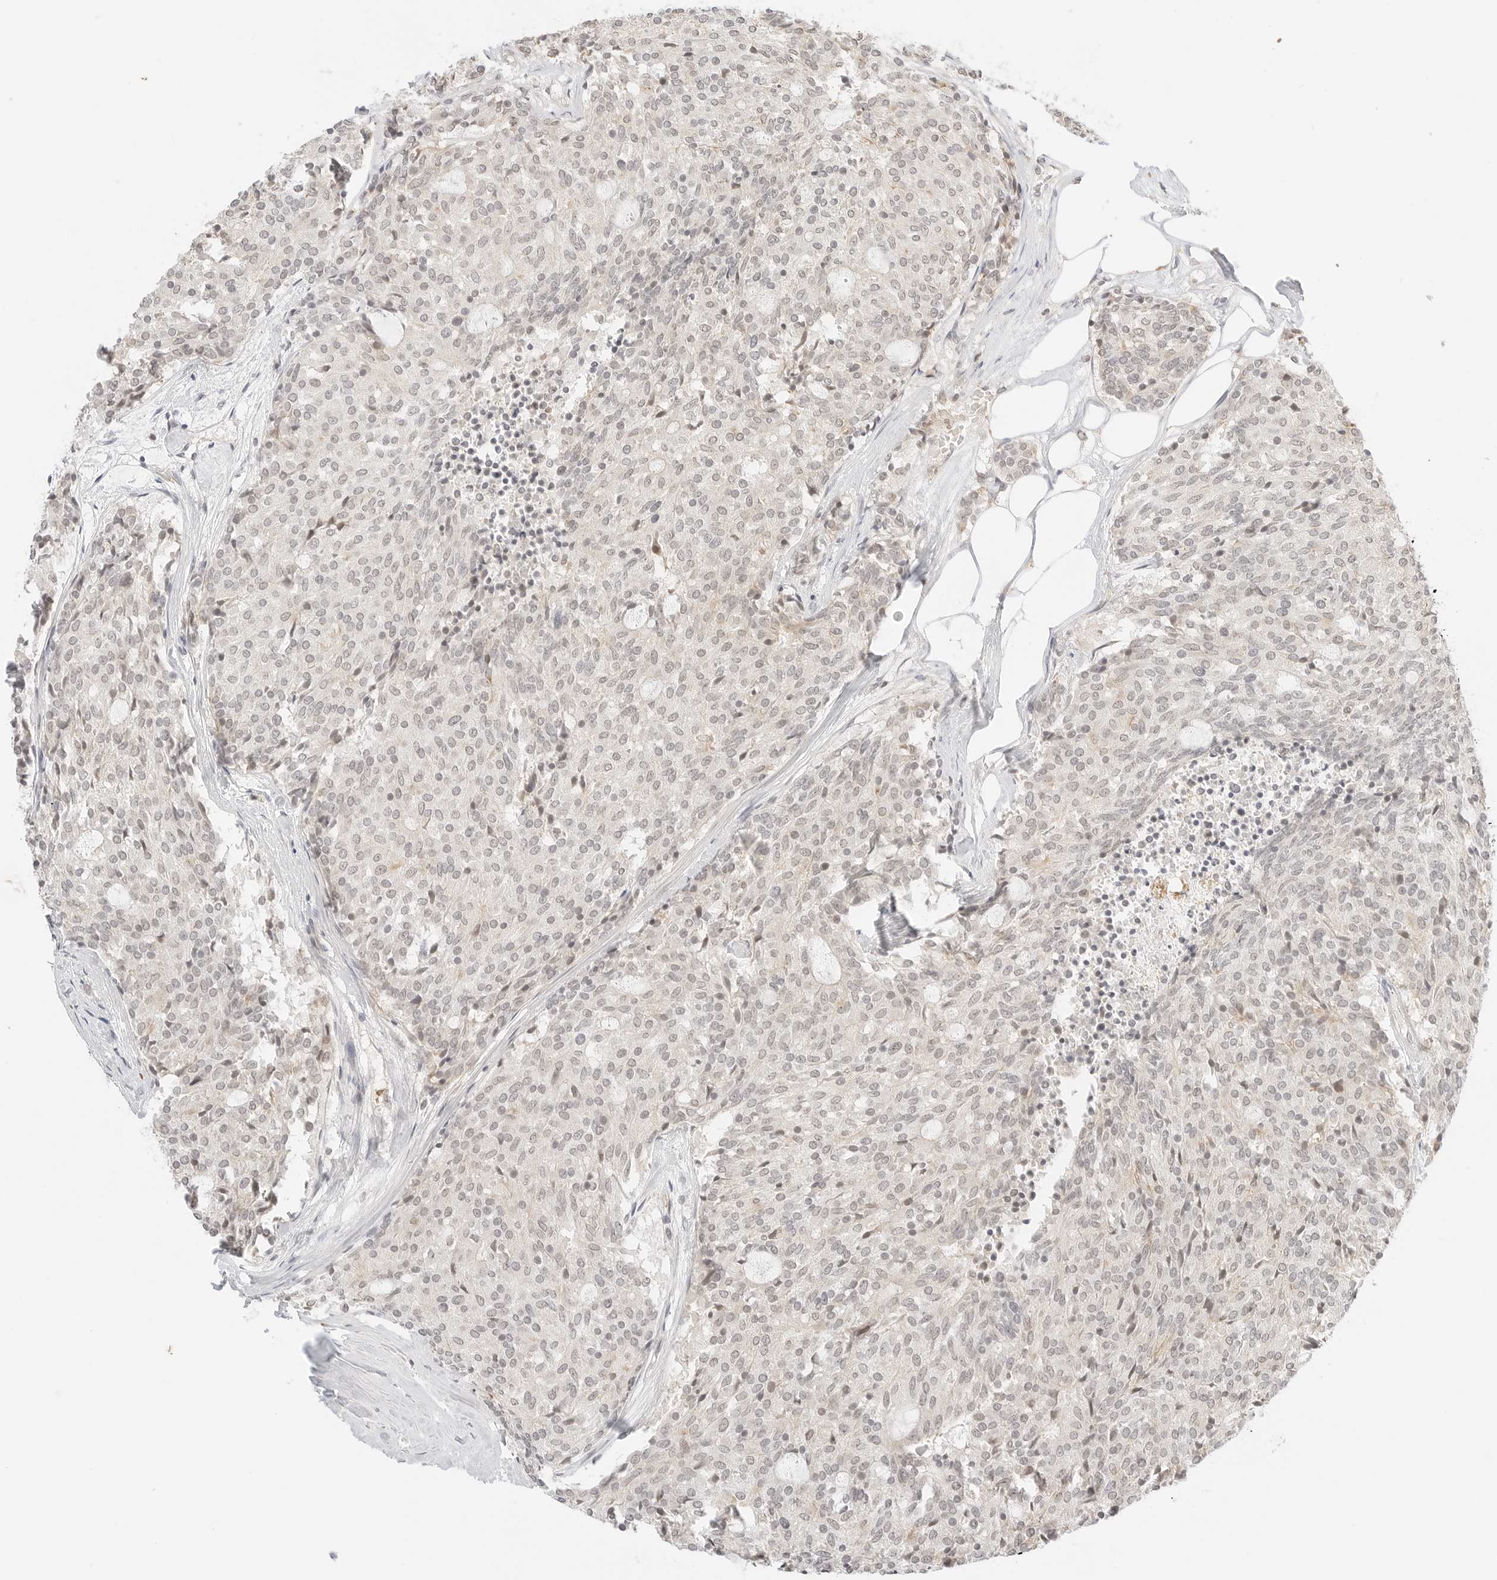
{"staining": {"intensity": "weak", "quantity": "<25%", "location": "nuclear"}, "tissue": "carcinoid", "cell_type": "Tumor cells", "image_type": "cancer", "snomed": [{"axis": "morphology", "description": "Carcinoid, malignant, NOS"}, {"axis": "topography", "description": "Pancreas"}], "caption": "The photomicrograph shows no significant staining in tumor cells of carcinoid.", "gene": "RPS6KL1", "patient": {"sex": "female", "age": 54}}